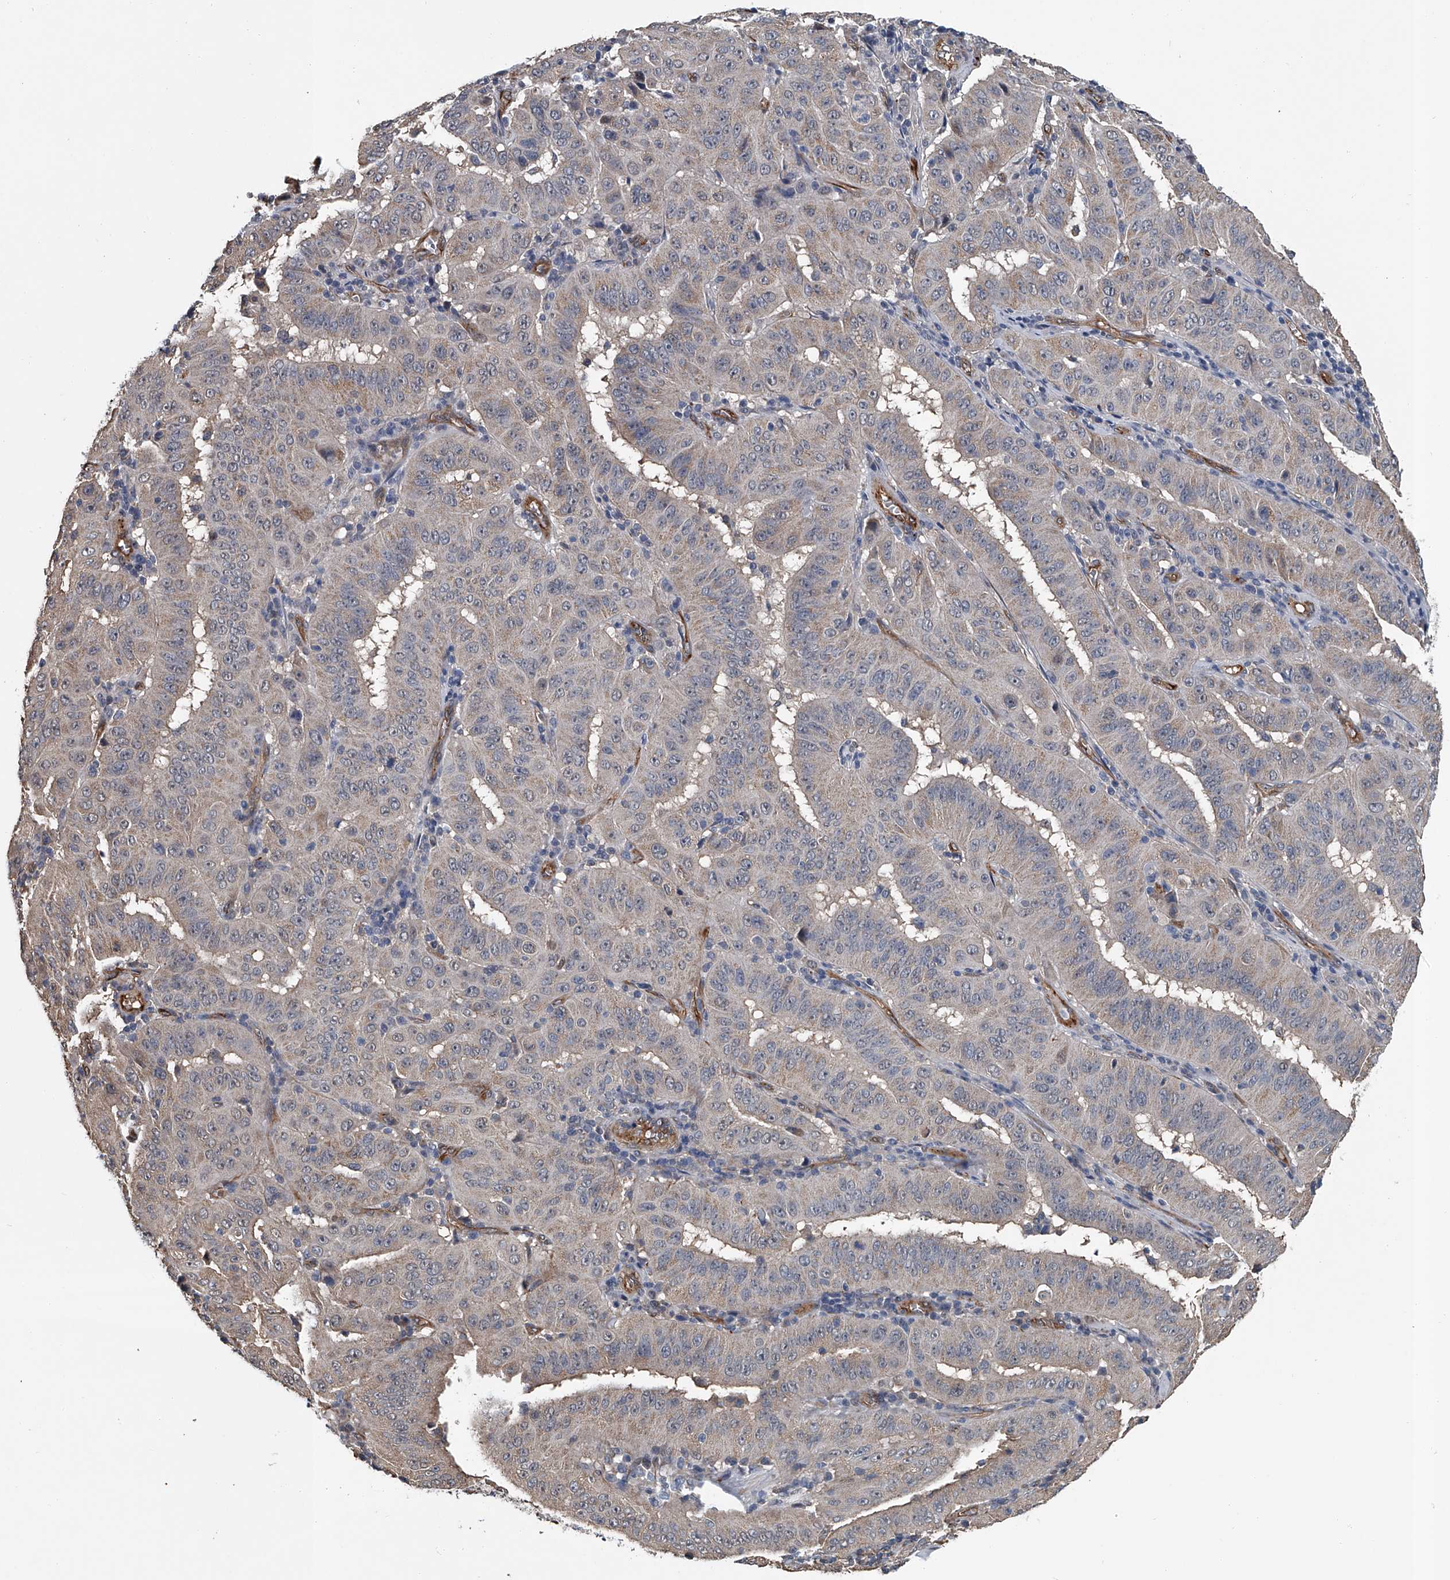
{"staining": {"intensity": "negative", "quantity": "none", "location": "none"}, "tissue": "pancreatic cancer", "cell_type": "Tumor cells", "image_type": "cancer", "snomed": [{"axis": "morphology", "description": "Adenocarcinoma, NOS"}, {"axis": "topography", "description": "Pancreas"}], "caption": "Histopathology image shows no significant protein expression in tumor cells of pancreatic cancer (adenocarcinoma).", "gene": "LDLRAD2", "patient": {"sex": "male", "age": 63}}